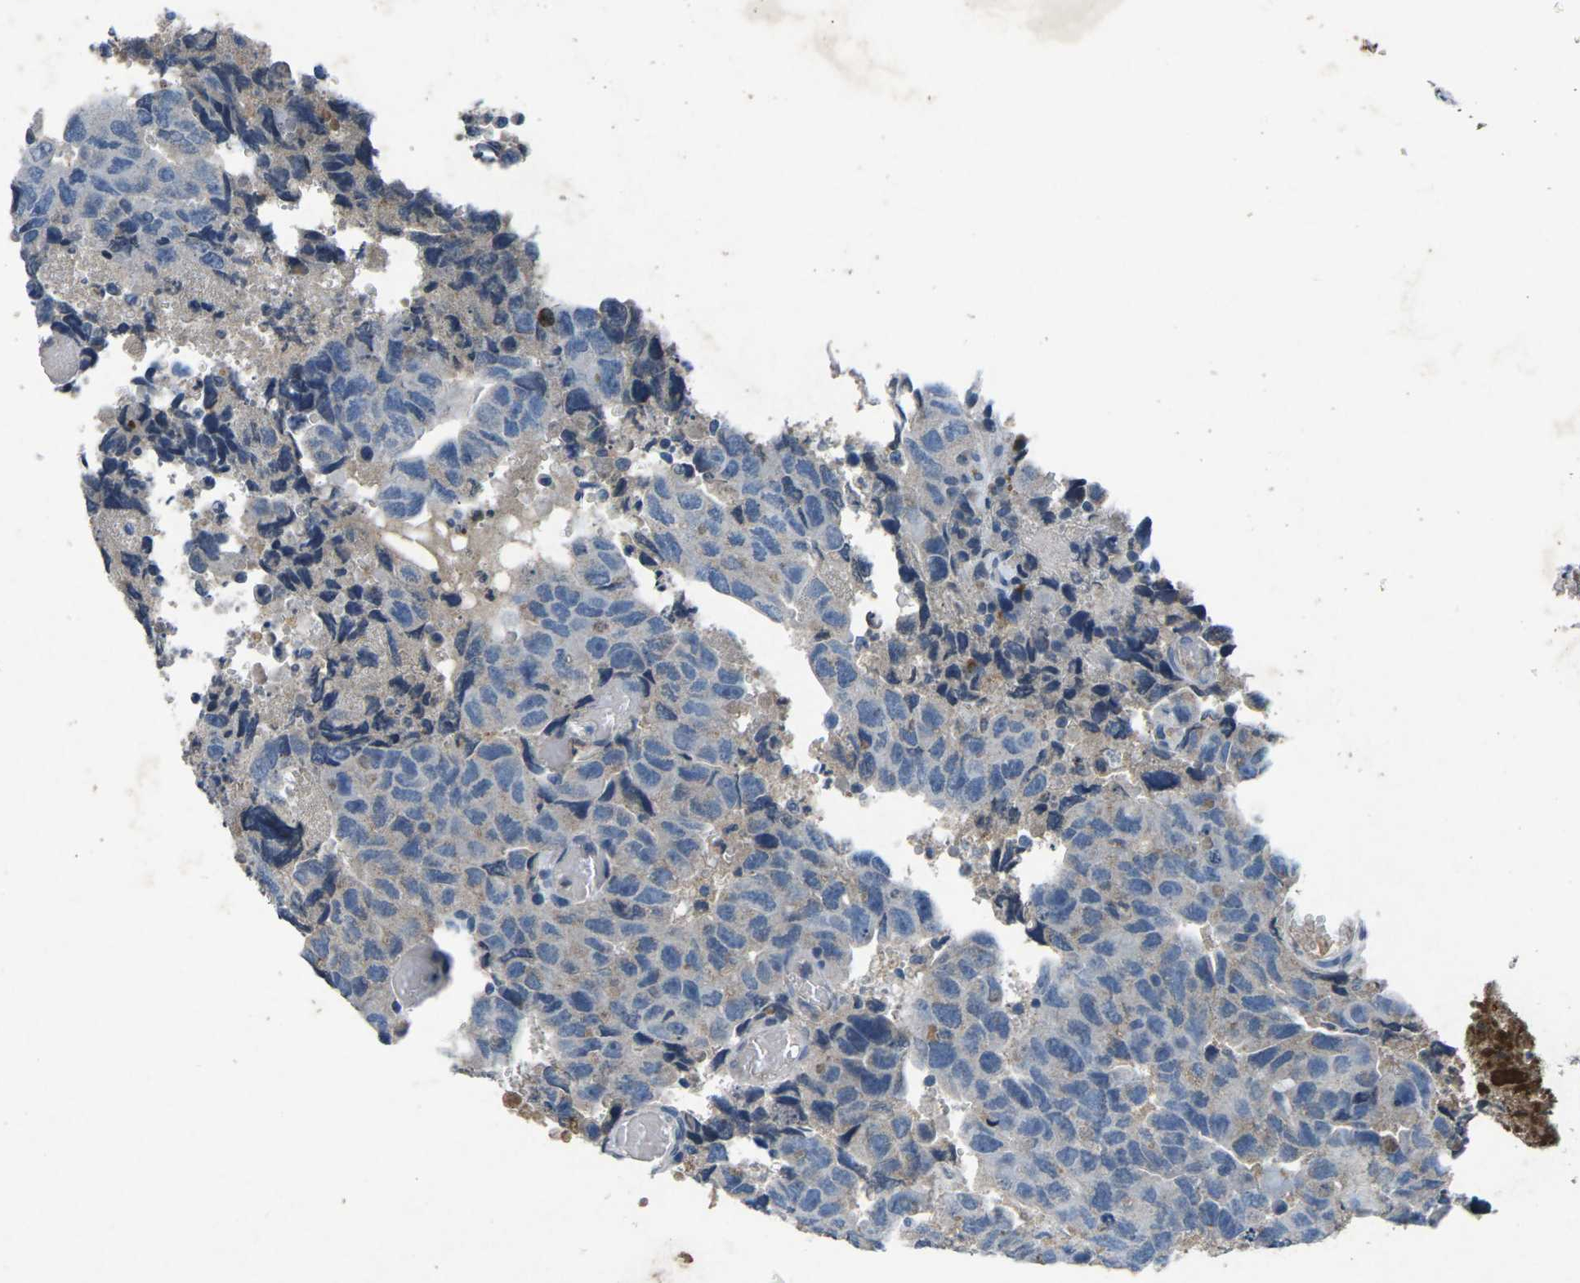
{"staining": {"intensity": "negative", "quantity": "none", "location": "none"}, "tissue": "testis cancer", "cell_type": "Tumor cells", "image_type": "cancer", "snomed": [{"axis": "morphology", "description": "Necrosis, NOS"}, {"axis": "morphology", "description": "Carcinoma, Embryonal, NOS"}, {"axis": "topography", "description": "Testis"}], "caption": "Tumor cells are negative for protein expression in human embryonal carcinoma (testis).", "gene": "PLG", "patient": {"sex": "male", "age": 19}}